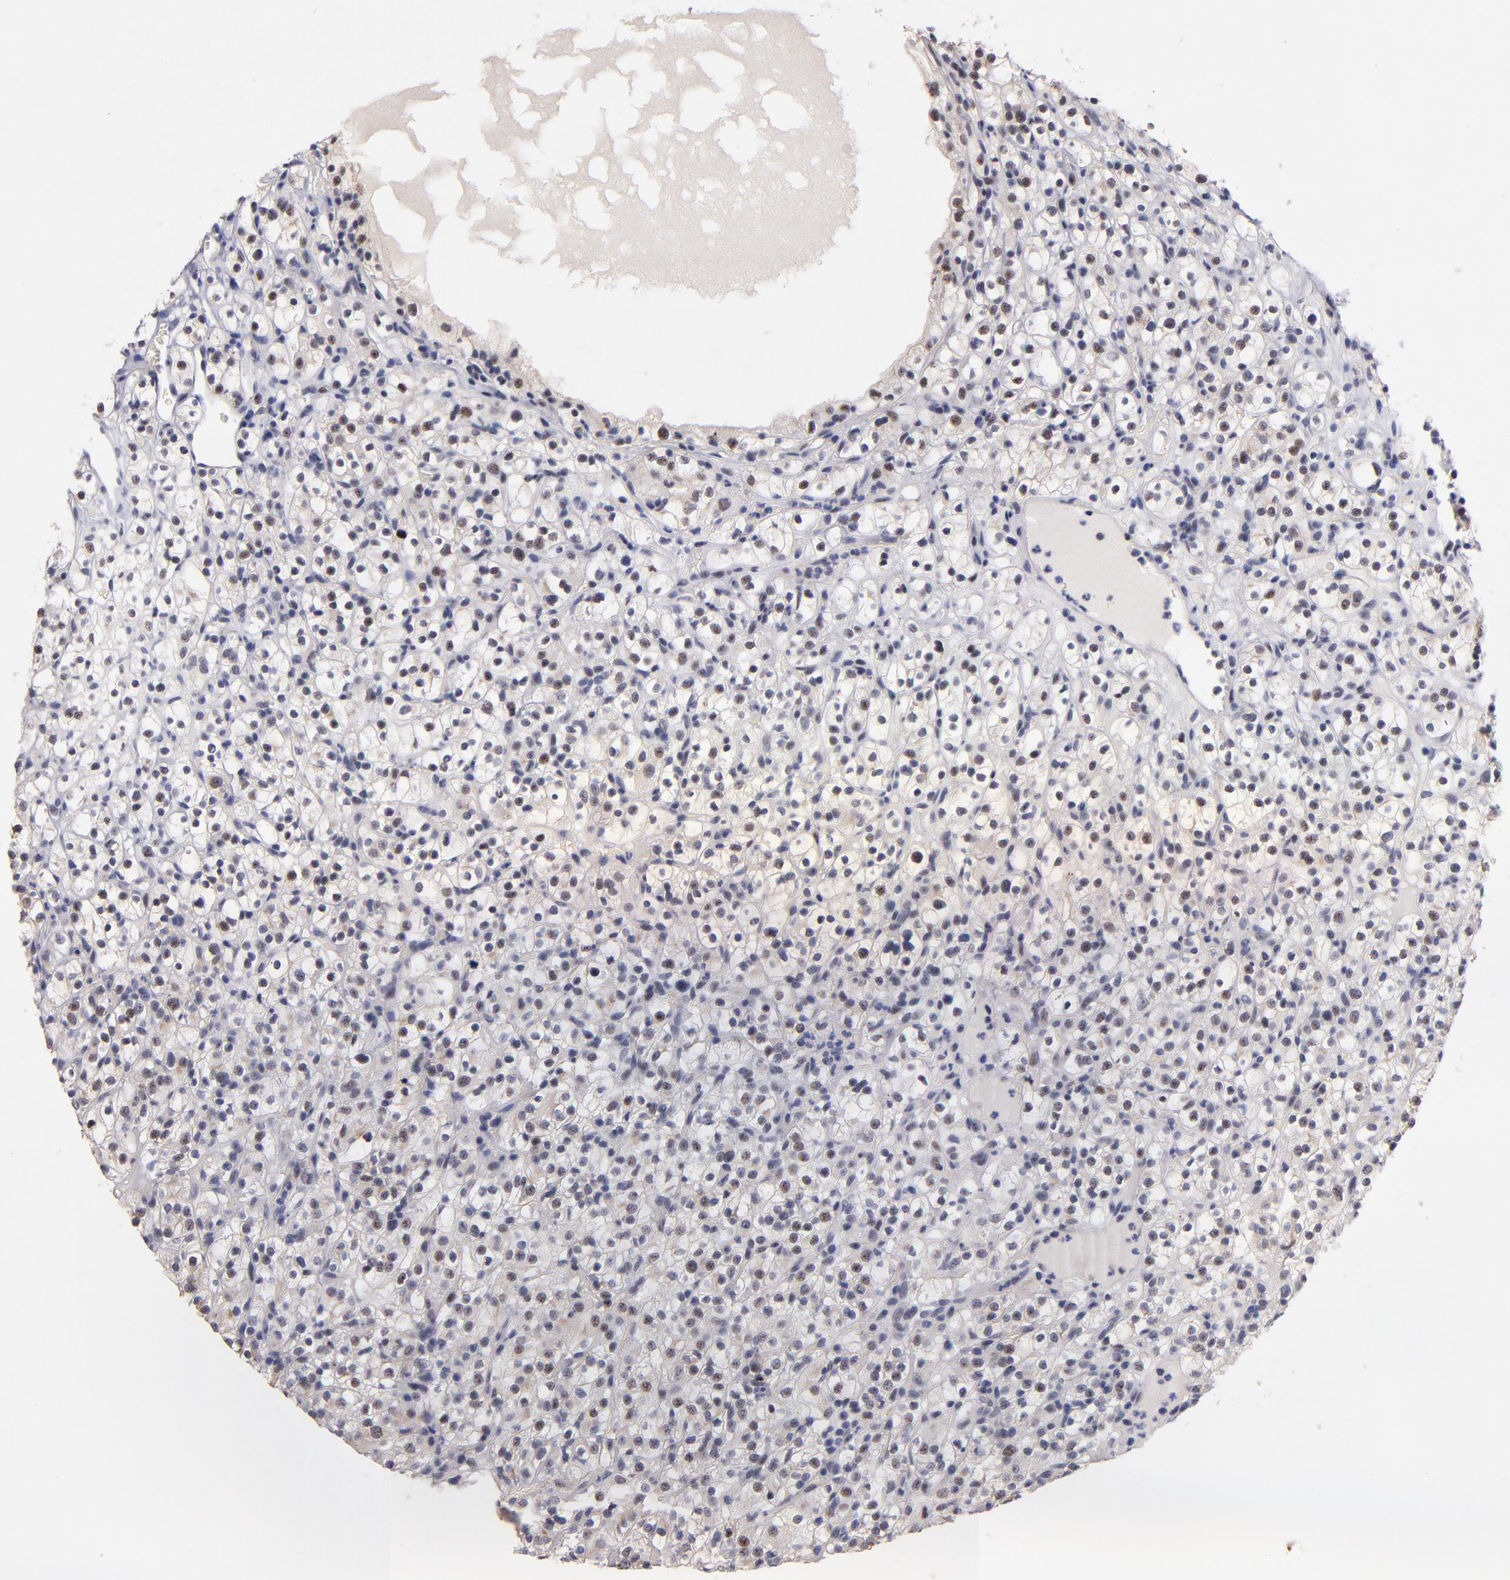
{"staining": {"intensity": "weak", "quantity": "<25%", "location": "nuclear"}, "tissue": "renal cancer", "cell_type": "Tumor cells", "image_type": "cancer", "snomed": [{"axis": "morphology", "description": "Normal tissue, NOS"}, {"axis": "morphology", "description": "Adenocarcinoma, NOS"}, {"axis": "topography", "description": "Kidney"}], "caption": "The histopathology image shows no staining of tumor cells in renal cancer (adenocarcinoma).", "gene": "RAF1", "patient": {"sex": "female", "age": 72}}